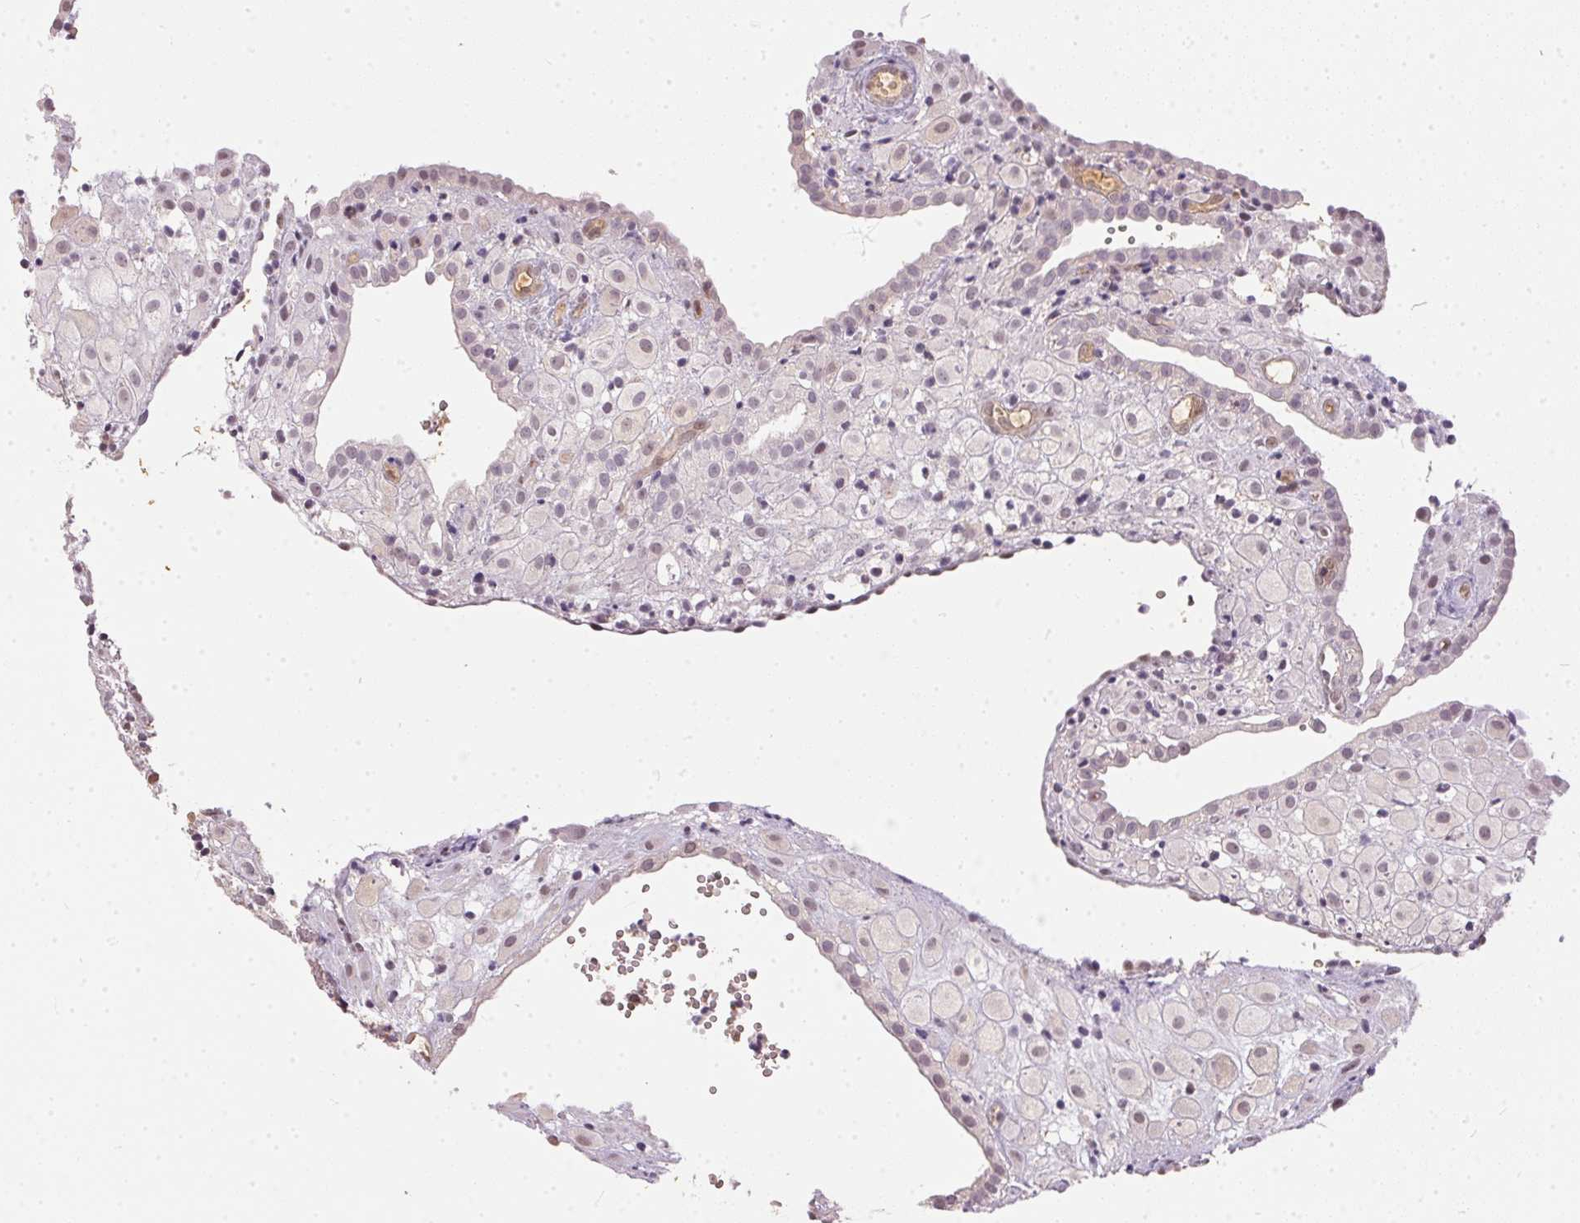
{"staining": {"intensity": "negative", "quantity": "none", "location": "none"}, "tissue": "placenta", "cell_type": "Decidual cells", "image_type": "normal", "snomed": [{"axis": "morphology", "description": "Normal tissue, NOS"}, {"axis": "topography", "description": "Placenta"}], "caption": "Image shows no protein positivity in decidual cells of normal placenta.", "gene": "BLMH", "patient": {"sex": "female", "age": 24}}